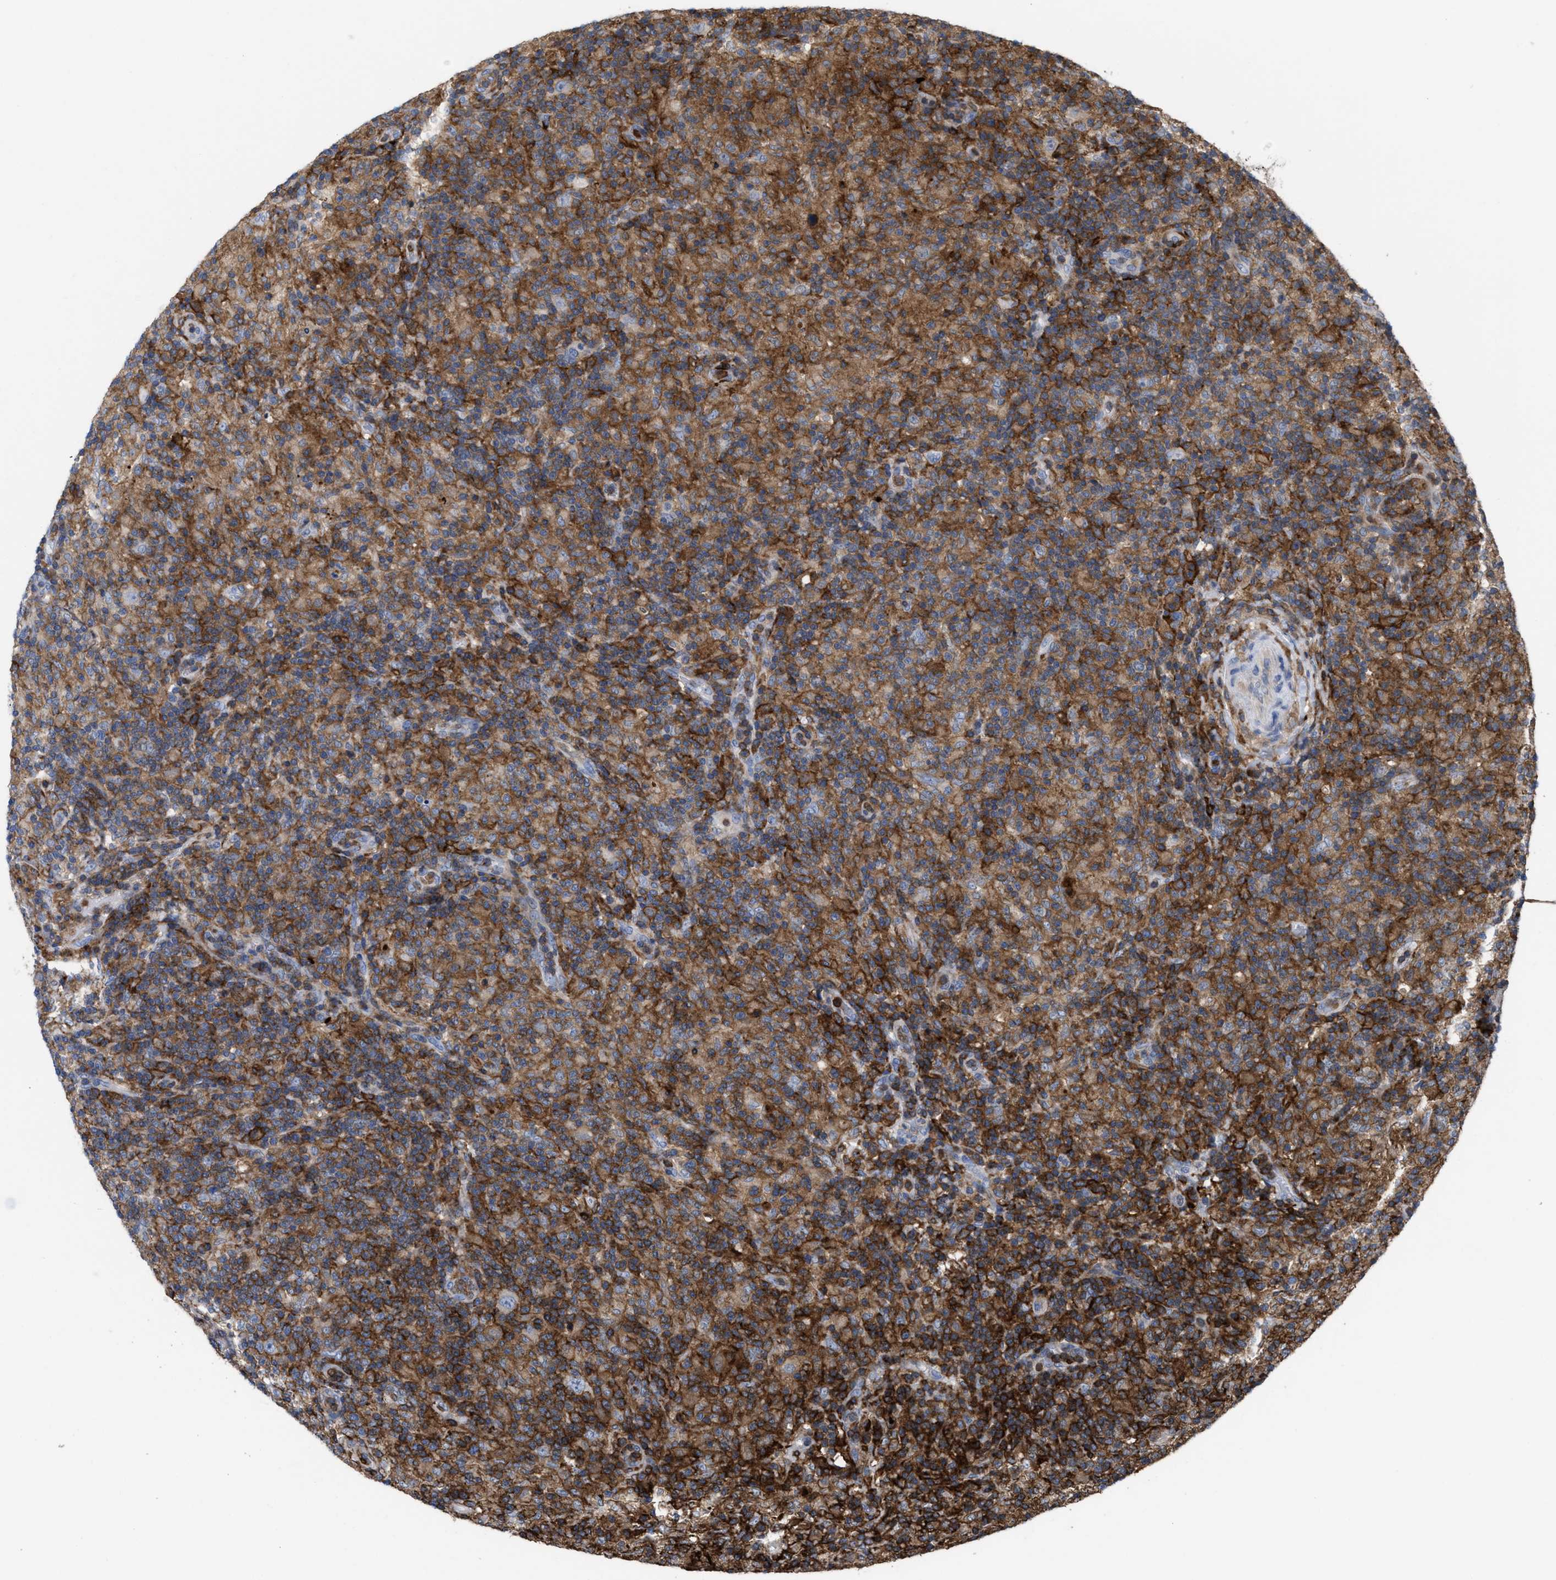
{"staining": {"intensity": "negative", "quantity": "none", "location": "none"}, "tissue": "lymphoma", "cell_type": "Tumor cells", "image_type": "cancer", "snomed": [{"axis": "morphology", "description": "Hodgkin's disease, NOS"}, {"axis": "topography", "description": "Lymph node"}], "caption": "An immunohistochemistry photomicrograph of Hodgkin's disease is shown. There is no staining in tumor cells of Hodgkin's disease.", "gene": "PTPRE", "patient": {"sex": "male", "age": 70}}